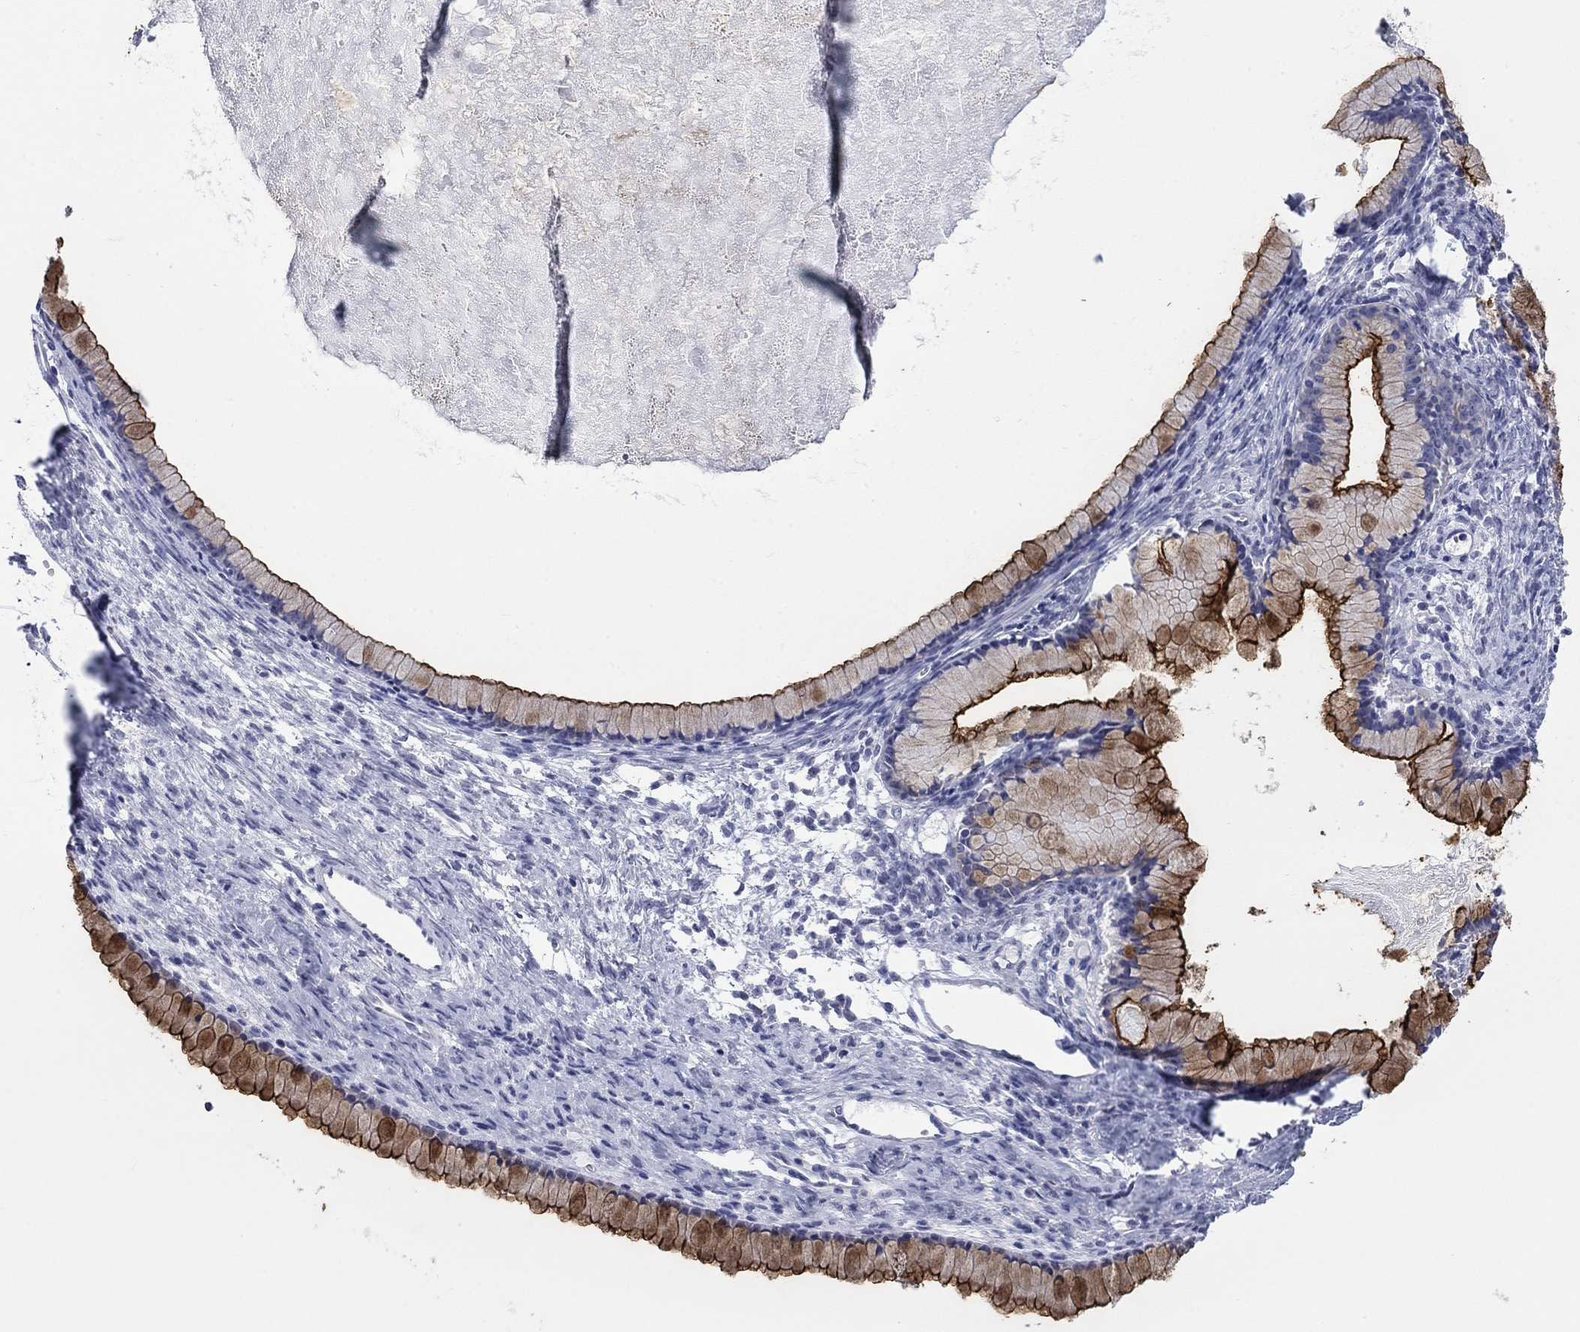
{"staining": {"intensity": "strong", "quantity": ">75%", "location": "cytoplasmic/membranous"}, "tissue": "ovarian cancer", "cell_type": "Tumor cells", "image_type": "cancer", "snomed": [{"axis": "morphology", "description": "Cystadenocarcinoma, mucinous, NOS"}, {"axis": "topography", "description": "Ovary"}], "caption": "Immunohistochemical staining of ovarian mucinous cystadenocarcinoma exhibits high levels of strong cytoplasmic/membranous protein positivity in about >75% of tumor cells.", "gene": "FER1L6", "patient": {"sex": "female", "age": 41}}